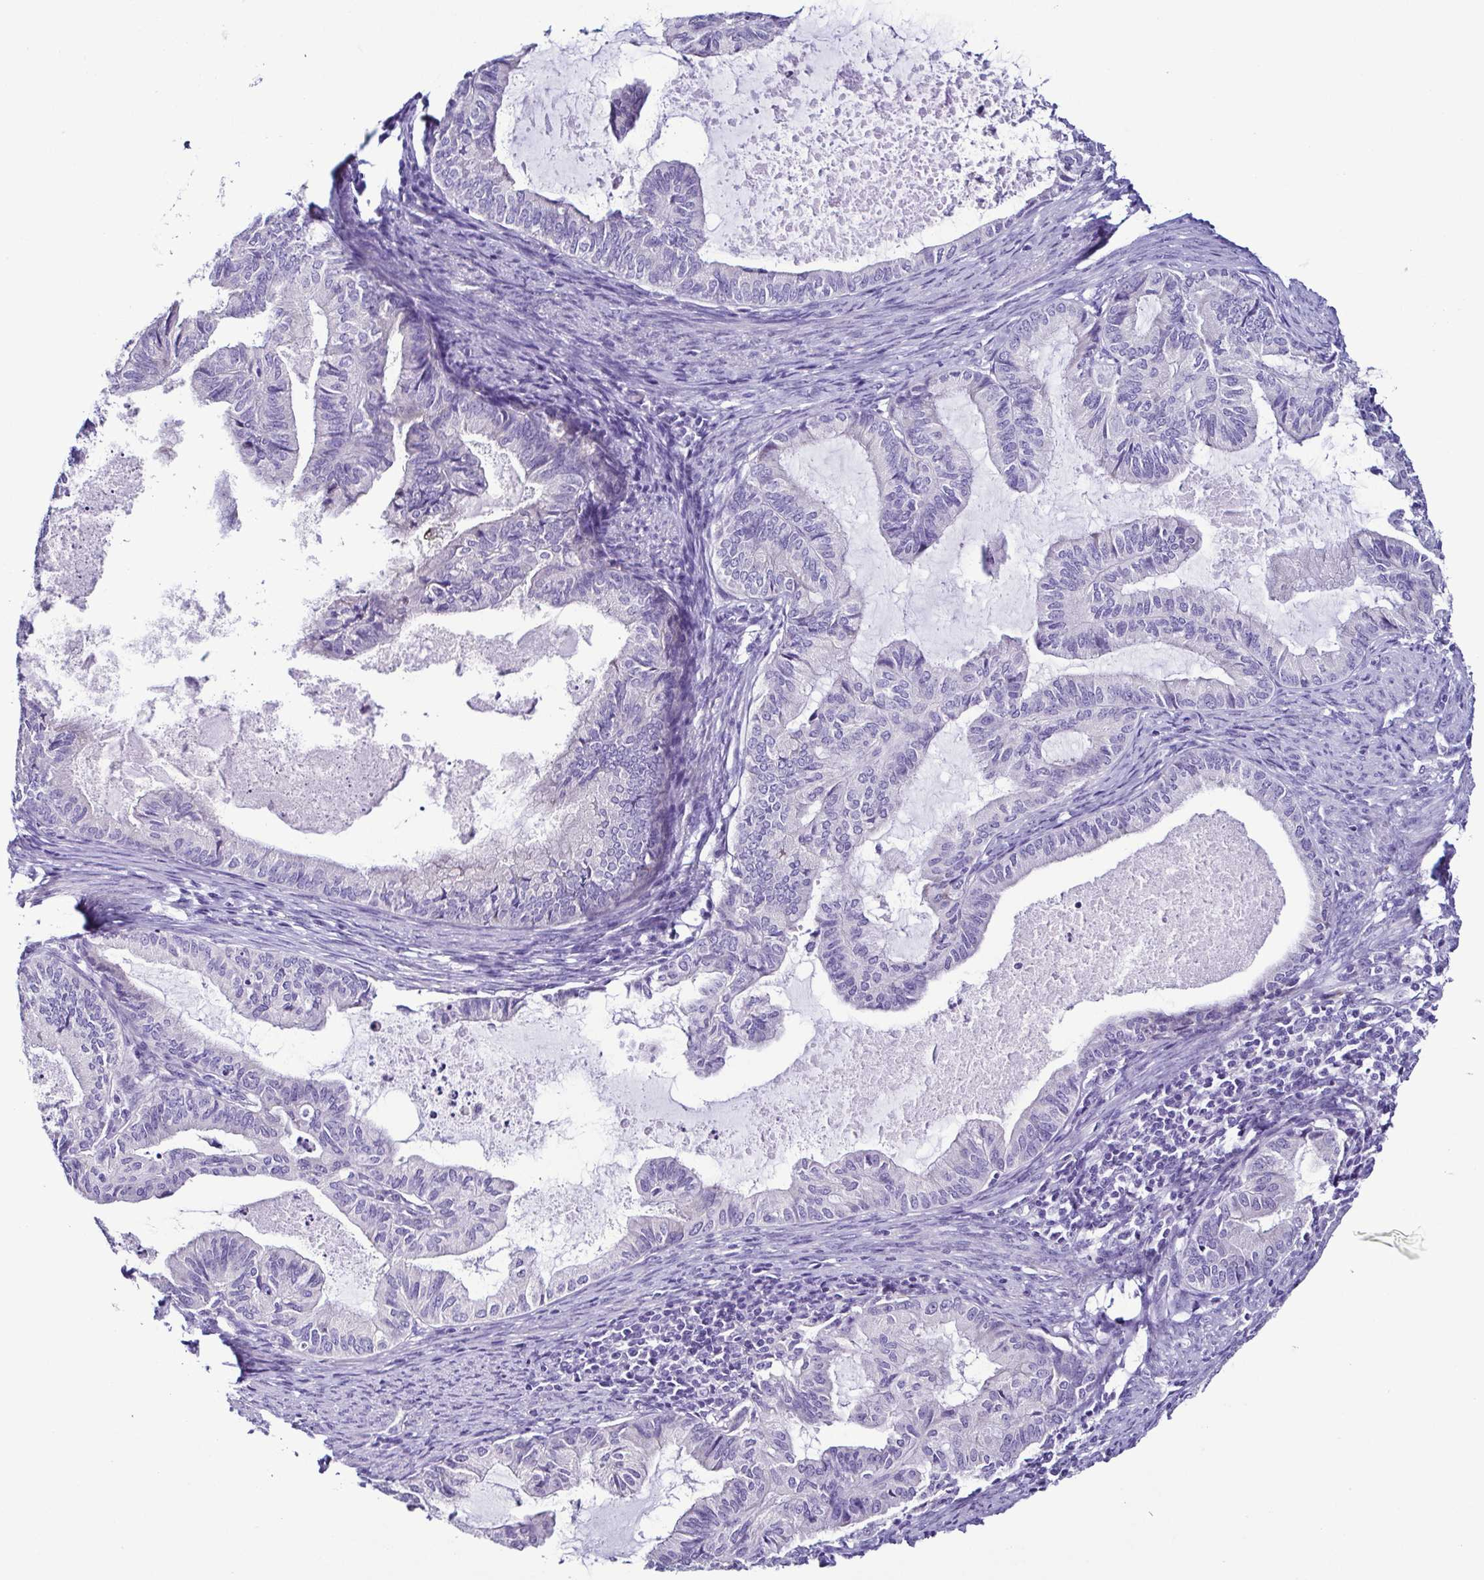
{"staining": {"intensity": "negative", "quantity": "none", "location": "none"}, "tissue": "endometrial cancer", "cell_type": "Tumor cells", "image_type": "cancer", "snomed": [{"axis": "morphology", "description": "Adenocarcinoma, NOS"}, {"axis": "topography", "description": "Endometrium"}], "caption": "The photomicrograph reveals no staining of tumor cells in adenocarcinoma (endometrial). (DAB IHC visualized using brightfield microscopy, high magnification).", "gene": "SRL", "patient": {"sex": "female", "age": 86}}